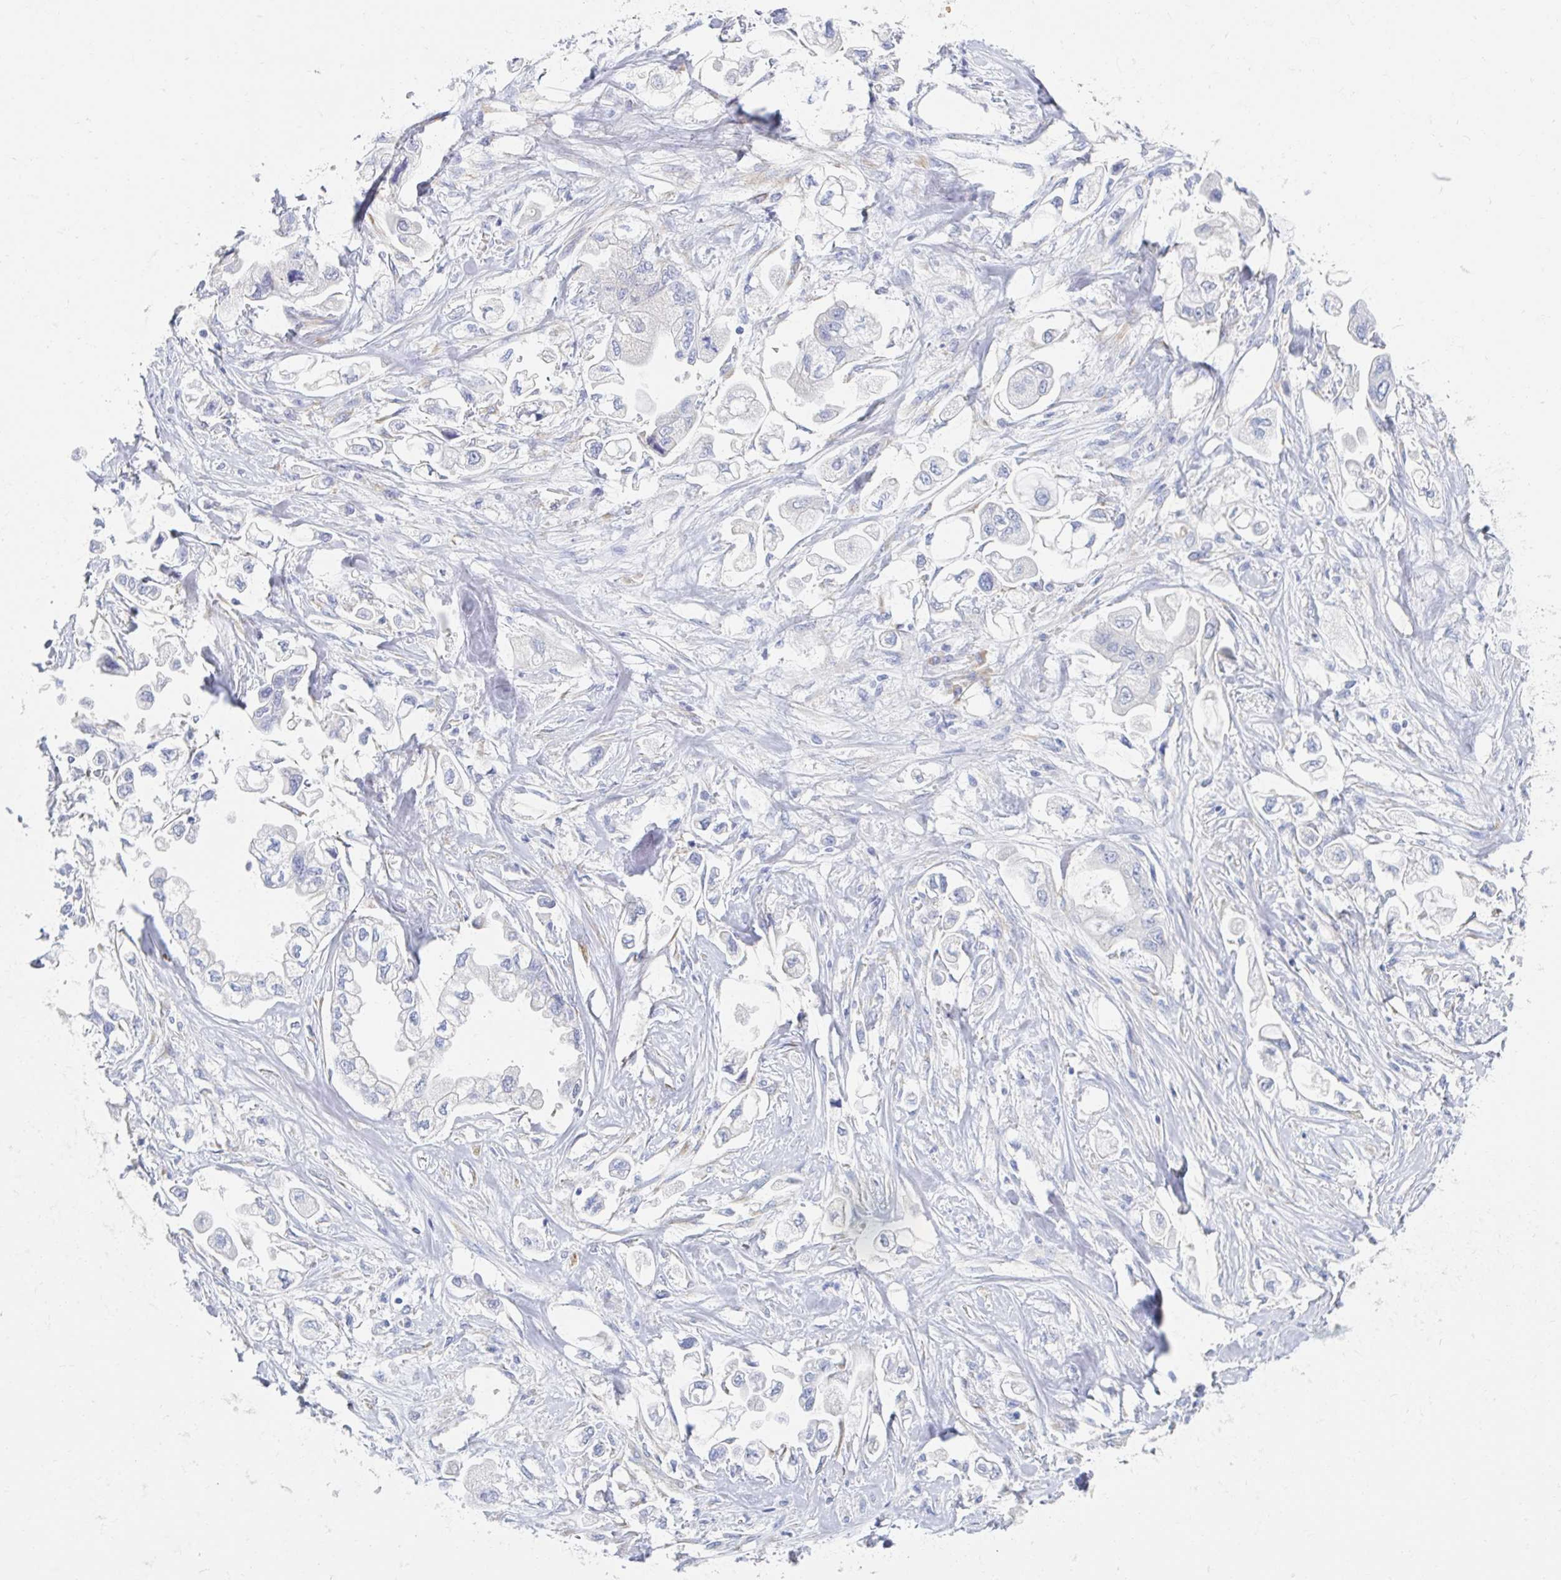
{"staining": {"intensity": "negative", "quantity": "none", "location": "none"}, "tissue": "stomach cancer", "cell_type": "Tumor cells", "image_type": "cancer", "snomed": [{"axis": "morphology", "description": "Adenocarcinoma, NOS"}, {"axis": "topography", "description": "Stomach"}], "caption": "An IHC photomicrograph of stomach adenocarcinoma is shown. There is no staining in tumor cells of stomach adenocarcinoma.", "gene": "MYLK2", "patient": {"sex": "male", "age": 62}}